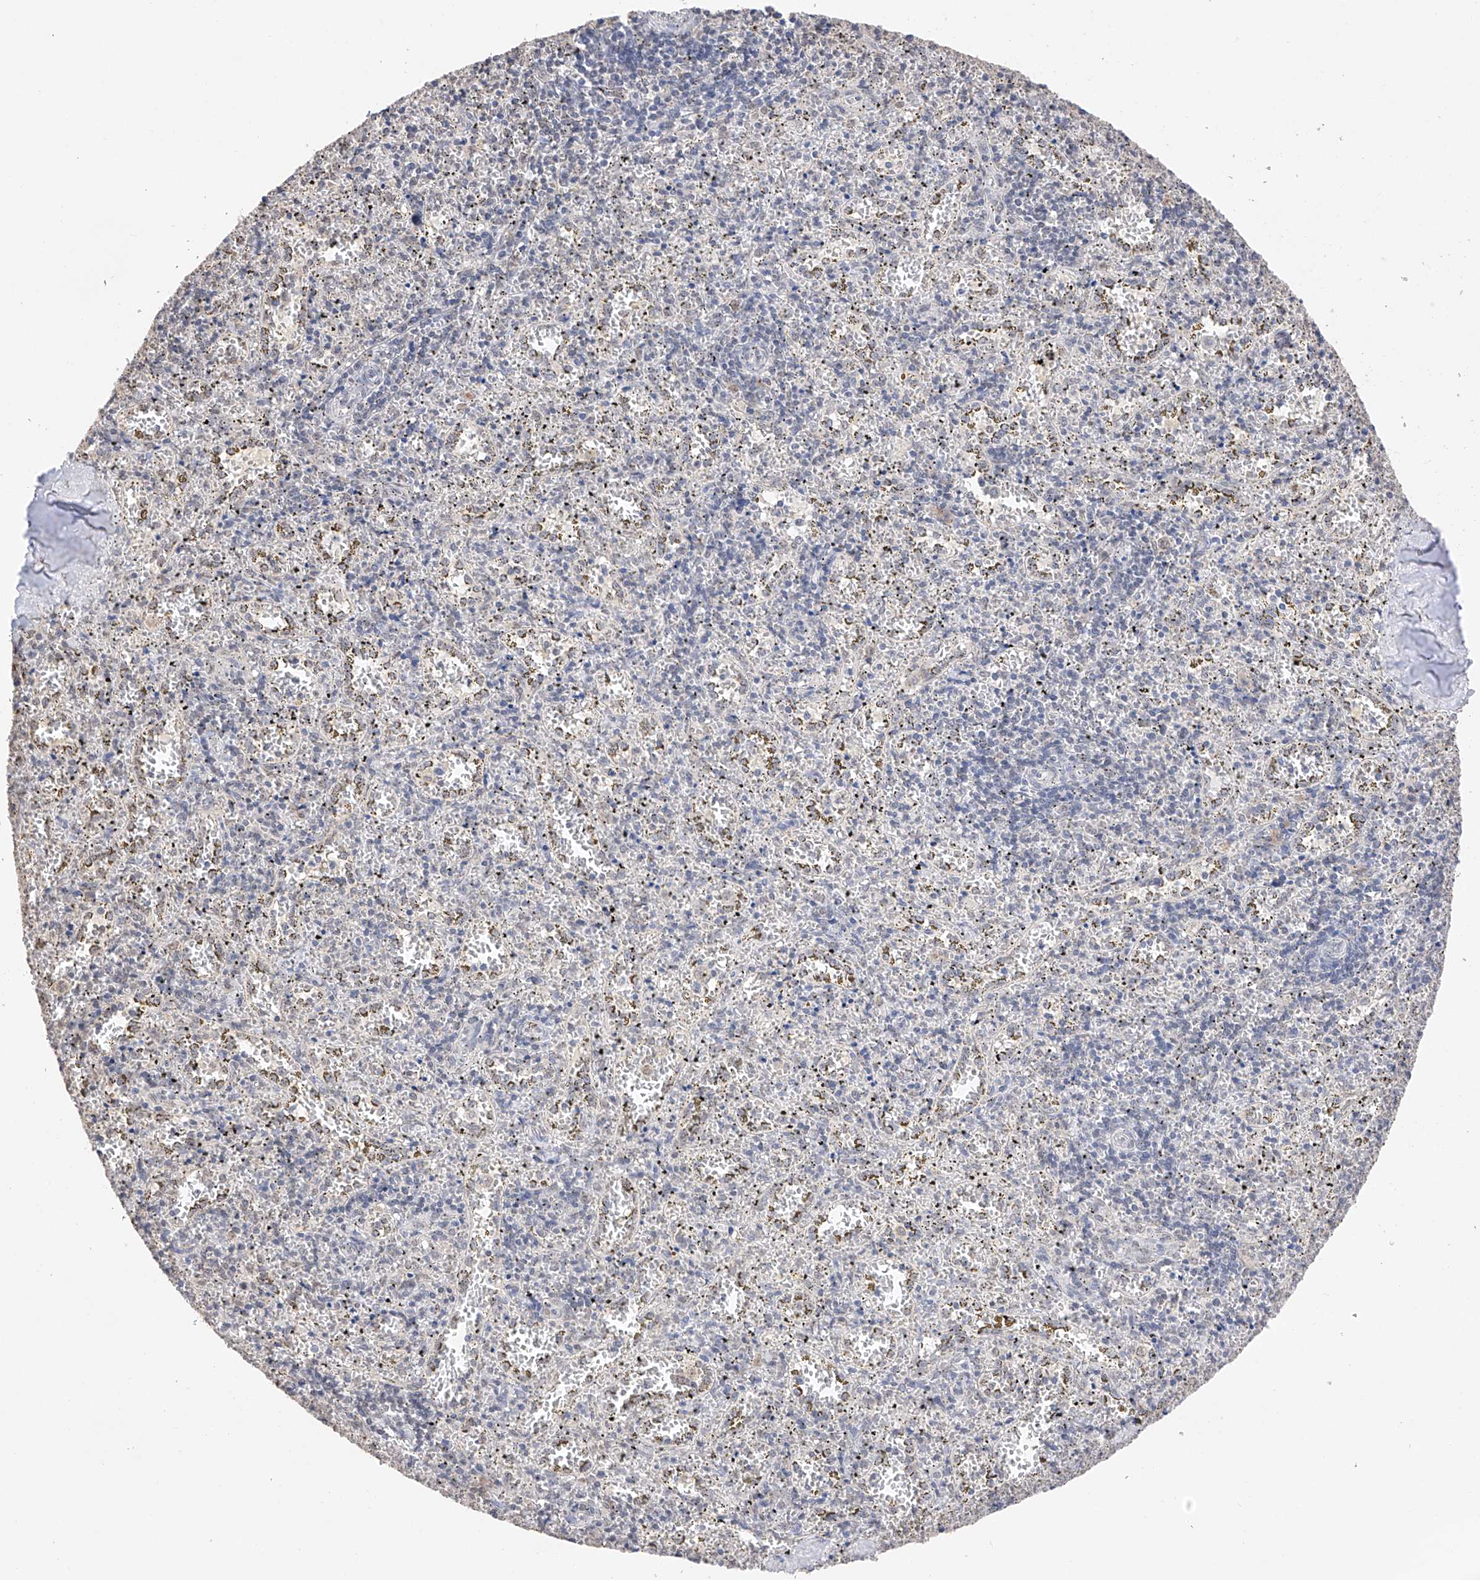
{"staining": {"intensity": "negative", "quantity": "none", "location": "none"}, "tissue": "spleen", "cell_type": "Cells in red pulp", "image_type": "normal", "snomed": [{"axis": "morphology", "description": "Normal tissue, NOS"}, {"axis": "topography", "description": "Spleen"}], "caption": "Image shows no significant protein positivity in cells in red pulp of unremarkable spleen.", "gene": "DMAP1", "patient": {"sex": "male", "age": 11}}